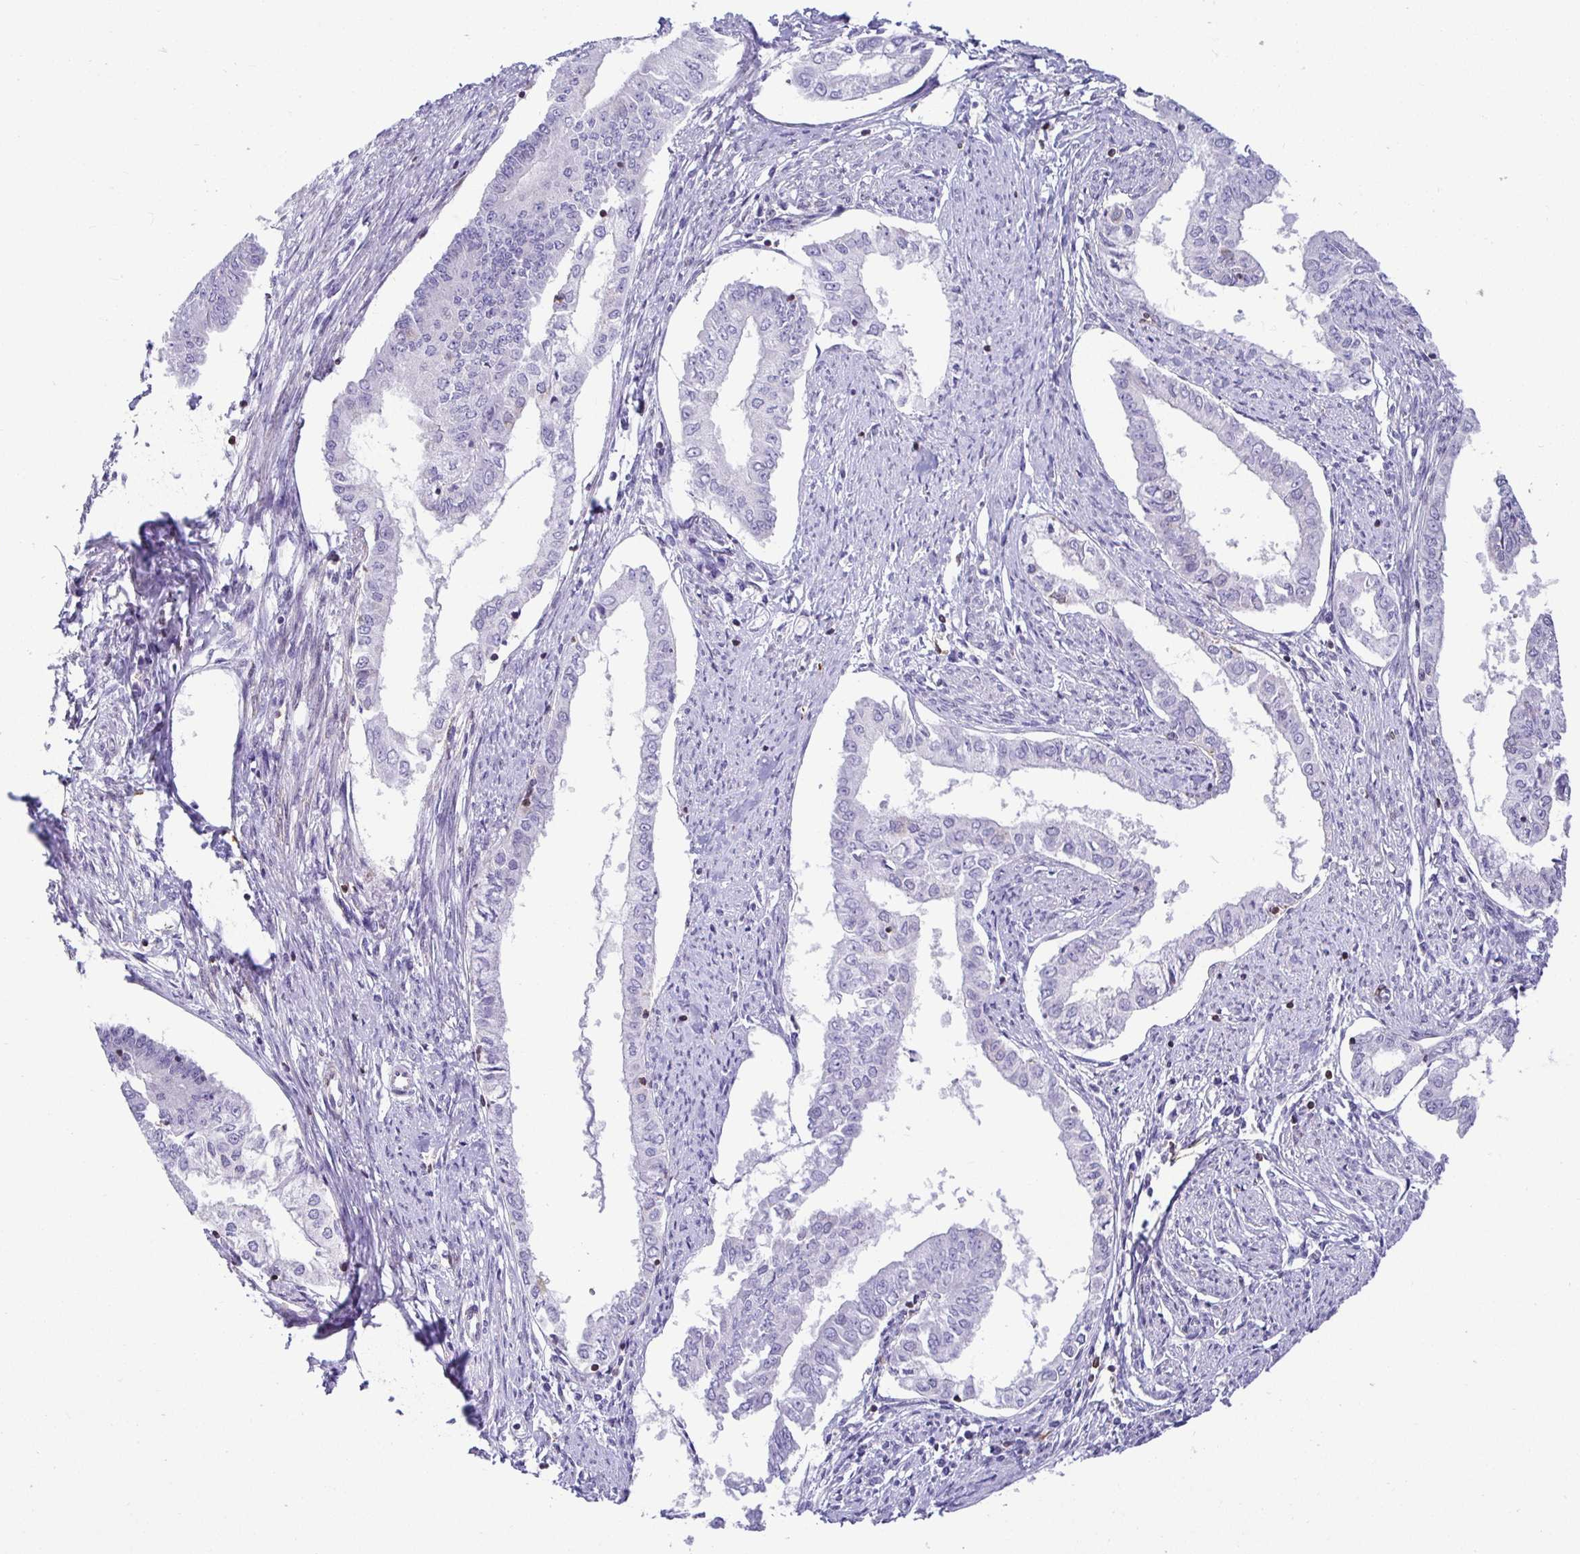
{"staining": {"intensity": "negative", "quantity": "none", "location": "none"}, "tissue": "endometrial cancer", "cell_type": "Tumor cells", "image_type": "cancer", "snomed": [{"axis": "morphology", "description": "Adenocarcinoma, NOS"}, {"axis": "topography", "description": "Endometrium"}], "caption": "The micrograph shows no staining of tumor cells in endometrial cancer.", "gene": "TP53I11", "patient": {"sex": "female", "age": 76}}